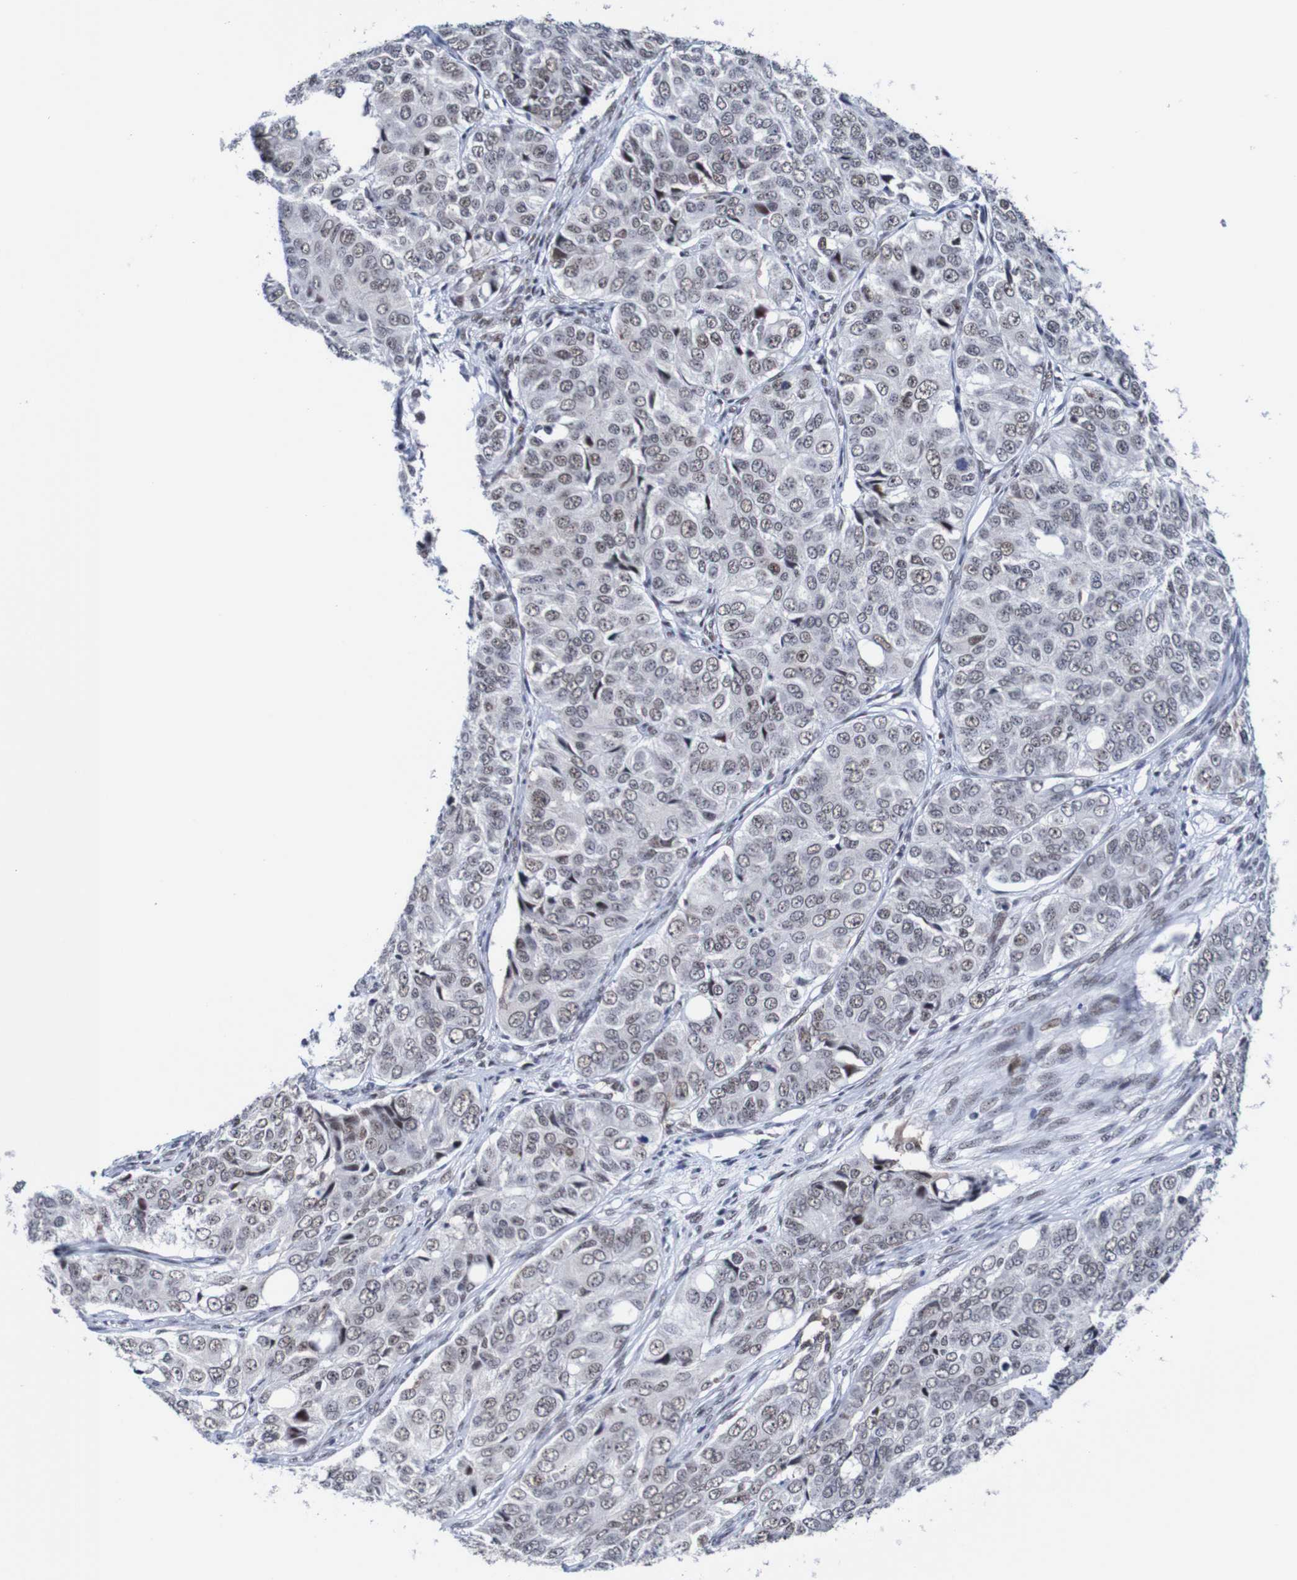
{"staining": {"intensity": "moderate", "quantity": "25%-75%", "location": "nuclear"}, "tissue": "ovarian cancer", "cell_type": "Tumor cells", "image_type": "cancer", "snomed": [{"axis": "morphology", "description": "Carcinoma, endometroid"}, {"axis": "topography", "description": "Ovary"}], "caption": "Human ovarian cancer stained with a brown dye shows moderate nuclear positive positivity in about 25%-75% of tumor cells.", "gene": "CDC5L", "patient": {"sex": "female", "age": 51}}